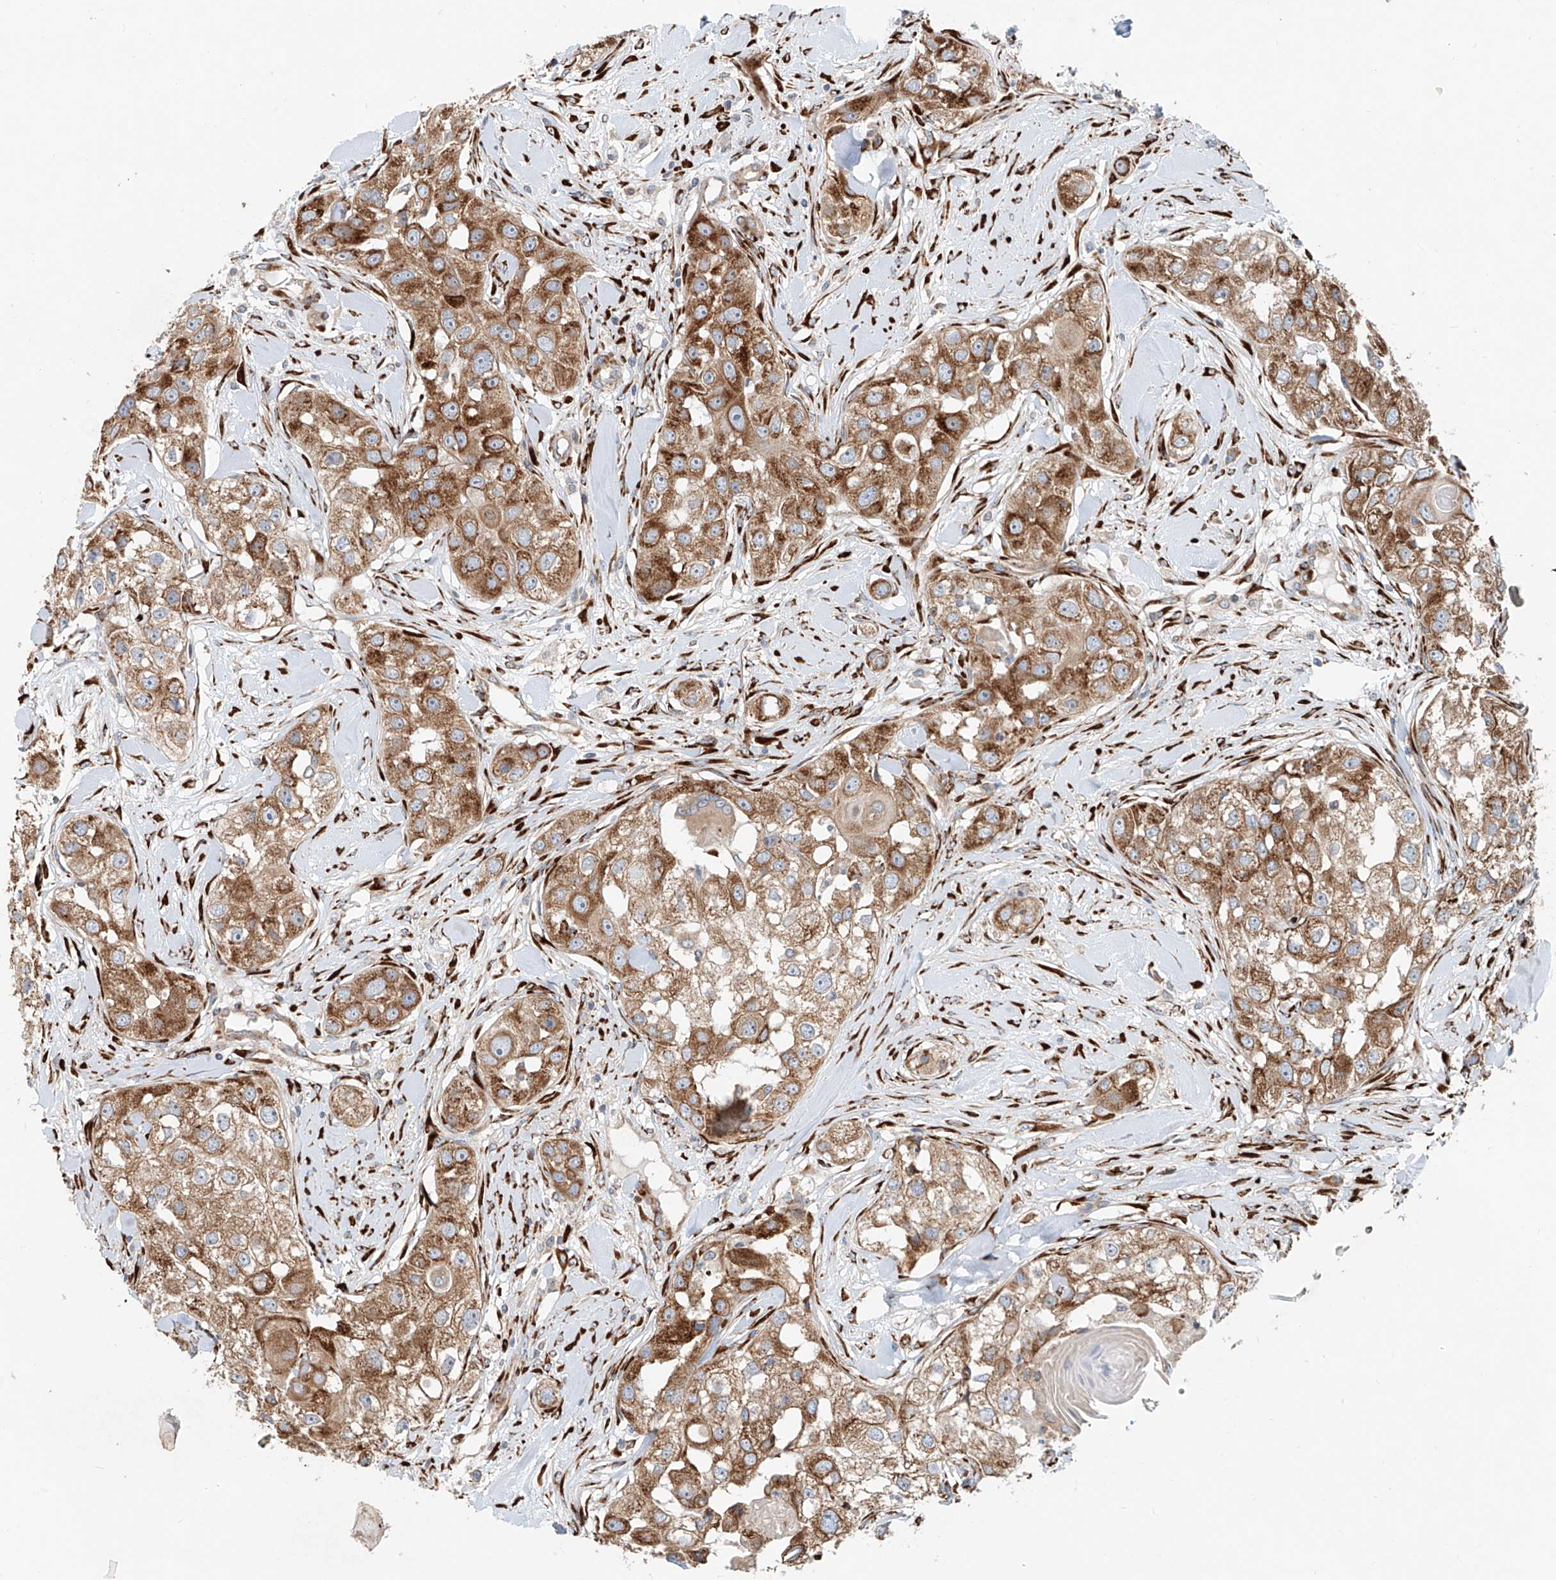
{"staining": {"intensity": "moderate", "quantity": ">75%", "location": "cytoplasmic/membranous"}, "tissue": "head and neck cancer", "cell_type": "Tumor cells", "image_type": "cancer", "snomed": [{"axis": "morphology", "description": "Normal tissue, NOS"}, {"axis": "morphology", "description": "Squamous cell carcinoma, NOS"}, {"axis": "topography", "description": "Skeletal muscle"}, {"axis": "topography", "description": "Head-Neck"}], "caption": "A high-resolution histopathology image shows immunohistochemistry (IHC) staining of head and neck squamous cell carcinoma, which shows moderate cytoplasmic/membranous staining in about >75% of tumor cells.", "gene": "SNAP29", "patient": {"sex": "male", "age": 51}}